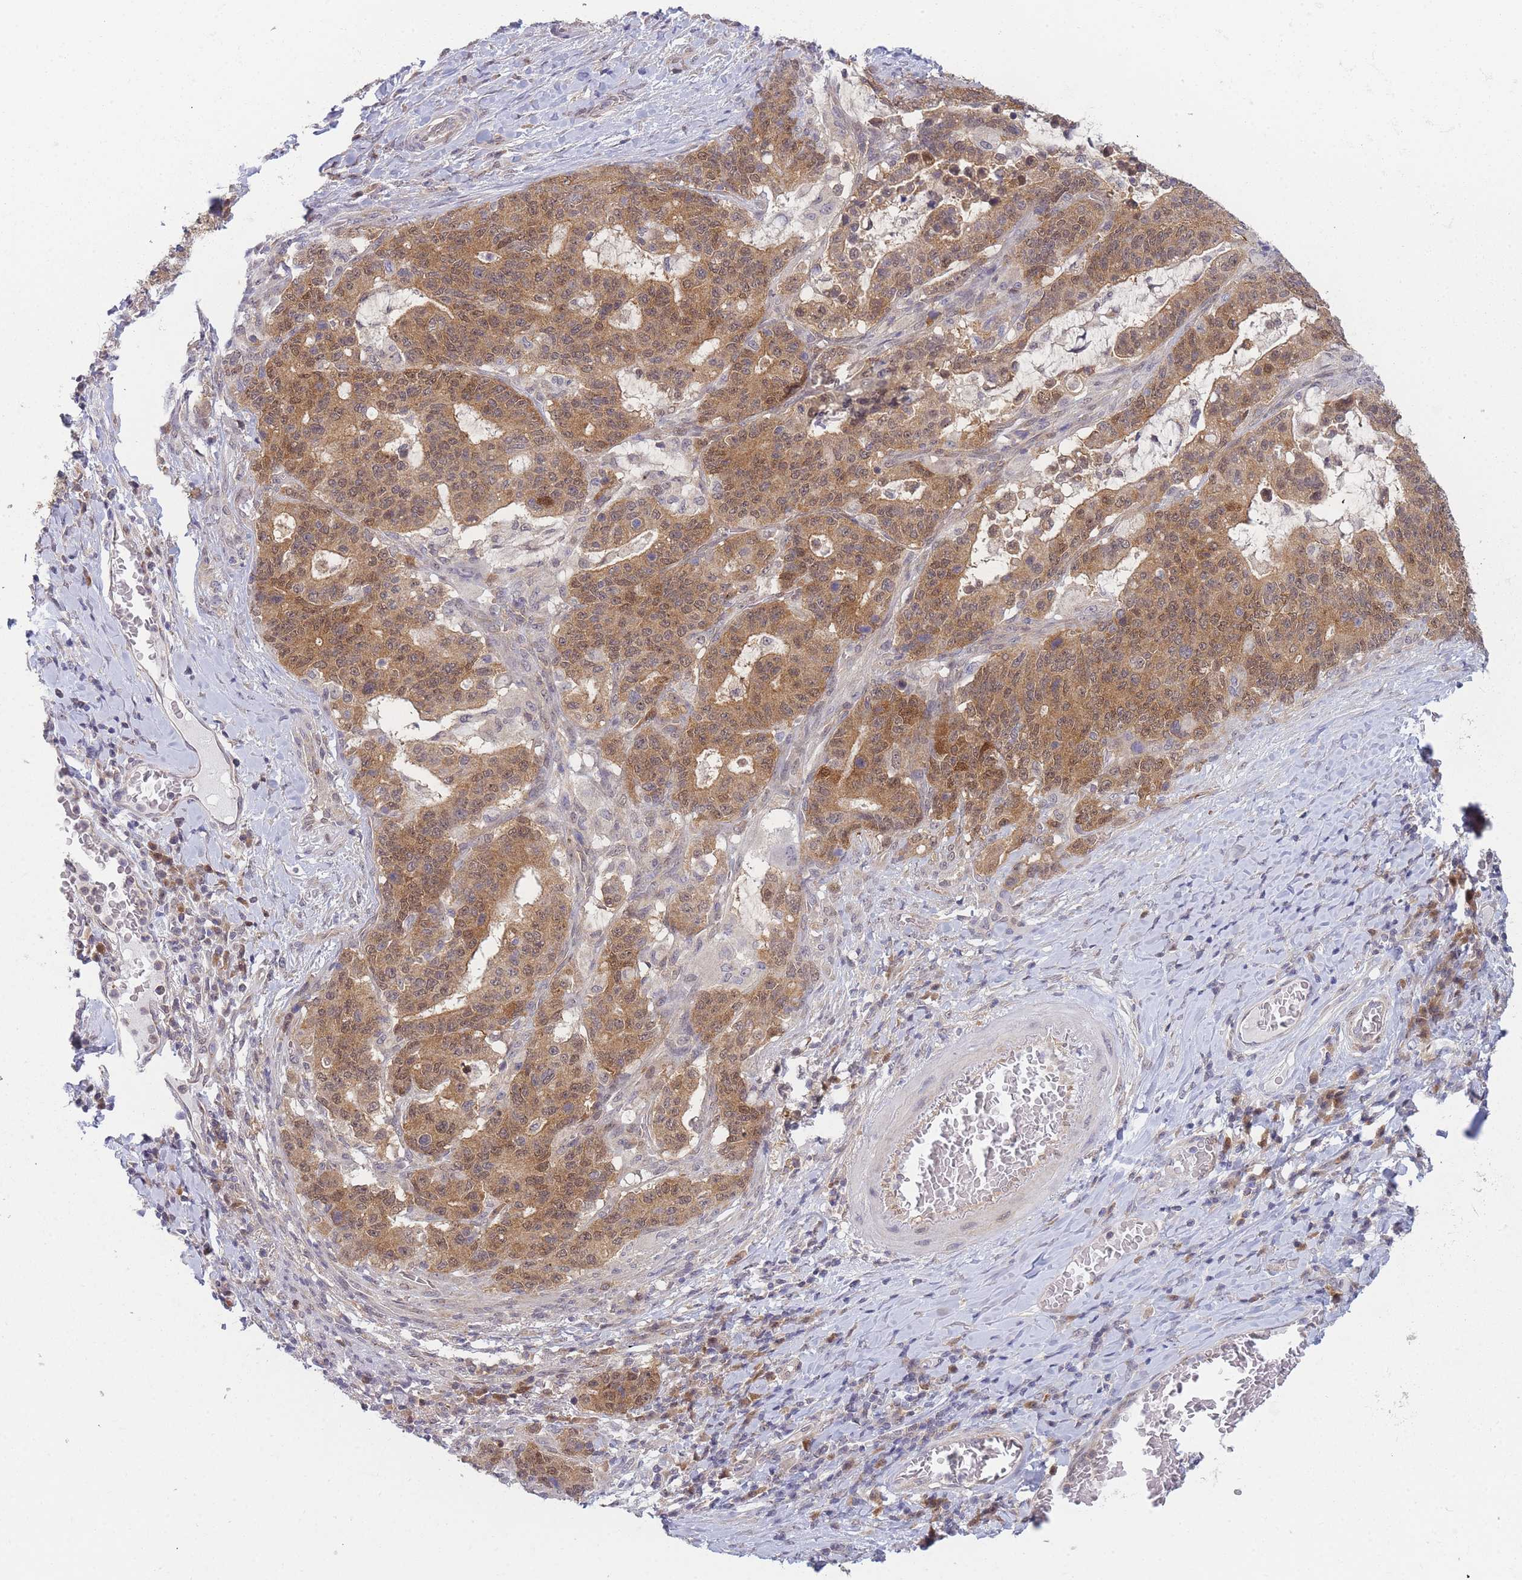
{"staining": {"intensity": "moderate", "quantity": ">75%", "location": "cytoplasmic/membranous,nuclear"}, "tissue": "stomach cancer", "cell_type": "Tumor cells", "image_type": "cancer", "snomed": [{"axis": "morphology", "description": "Normal tissue, NOS"}, {"axis": "morphology", "description": "Adenocarcinoma, NOS"}, {"axis": "topography", "description": "Stomach"}], "caption": "Moderate cytoplasmic/membranous and nuclear protein staining is seen in about >75% of tumor cells in stomach cancer. (Brightfield microscopy of DAB IHC at high magnification).", "gene": "MRI1", "patient": {"sex": "female", "age": 64}}